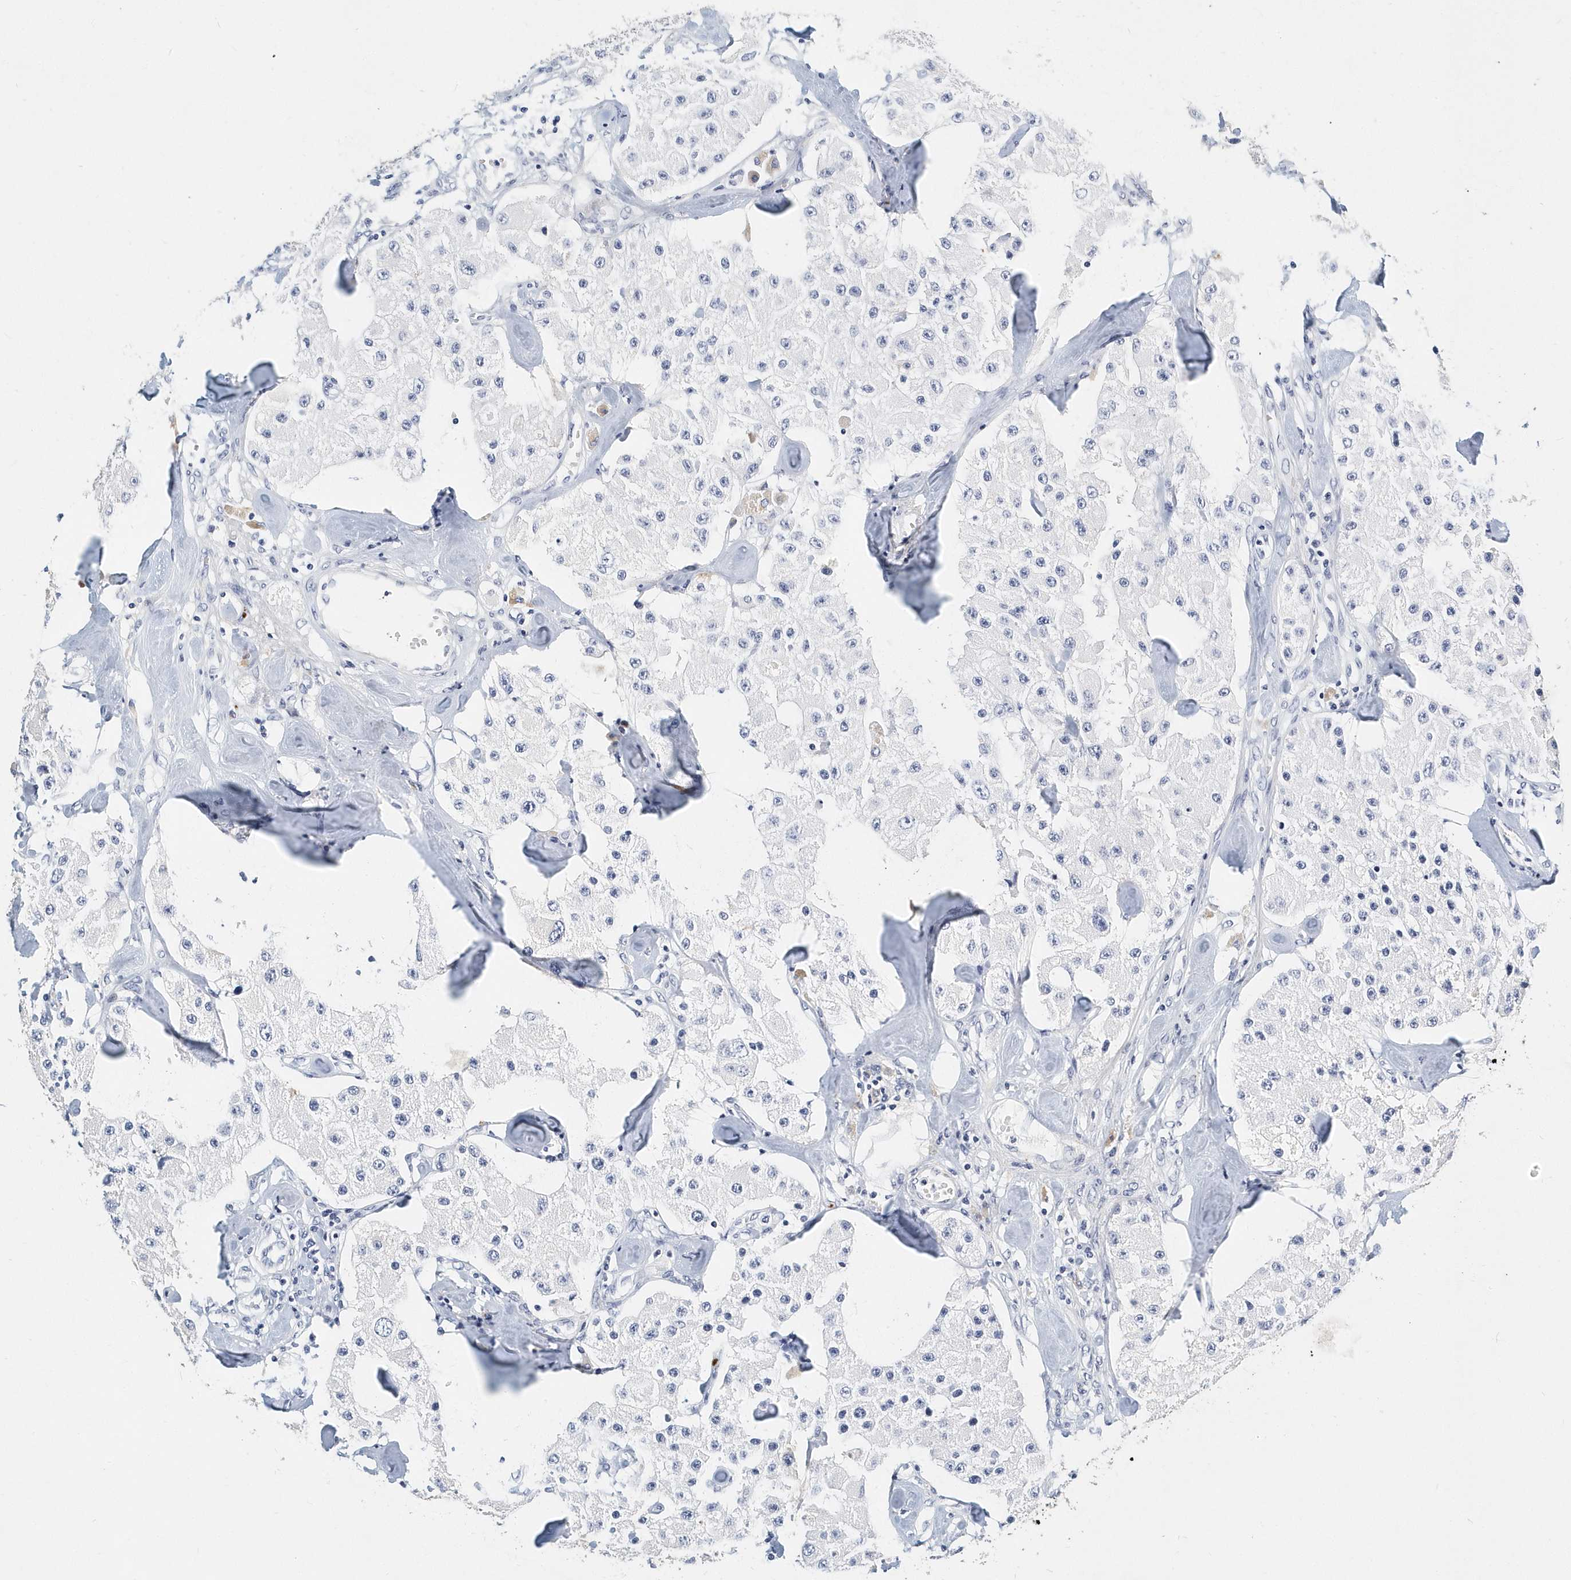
{"staining": {"intensity": "negative", "quantity": "none", "location": "none"}, "tissue": "carcinoid", "cell_type": "Tumor cells", "image_type": "cancer", "snomed": [{"axis": "morphology", "description": "Carcinoid, malignant, NOS"}, {"axis": "topography", "description": "Pancreas"}], "caption": "A photomicrograph of malignant carcinoid stained for a protein exhibits no brown staining in tumor cells.", "gene": "ITGA2B", "patient": {"sex": "male", "age": 41}}